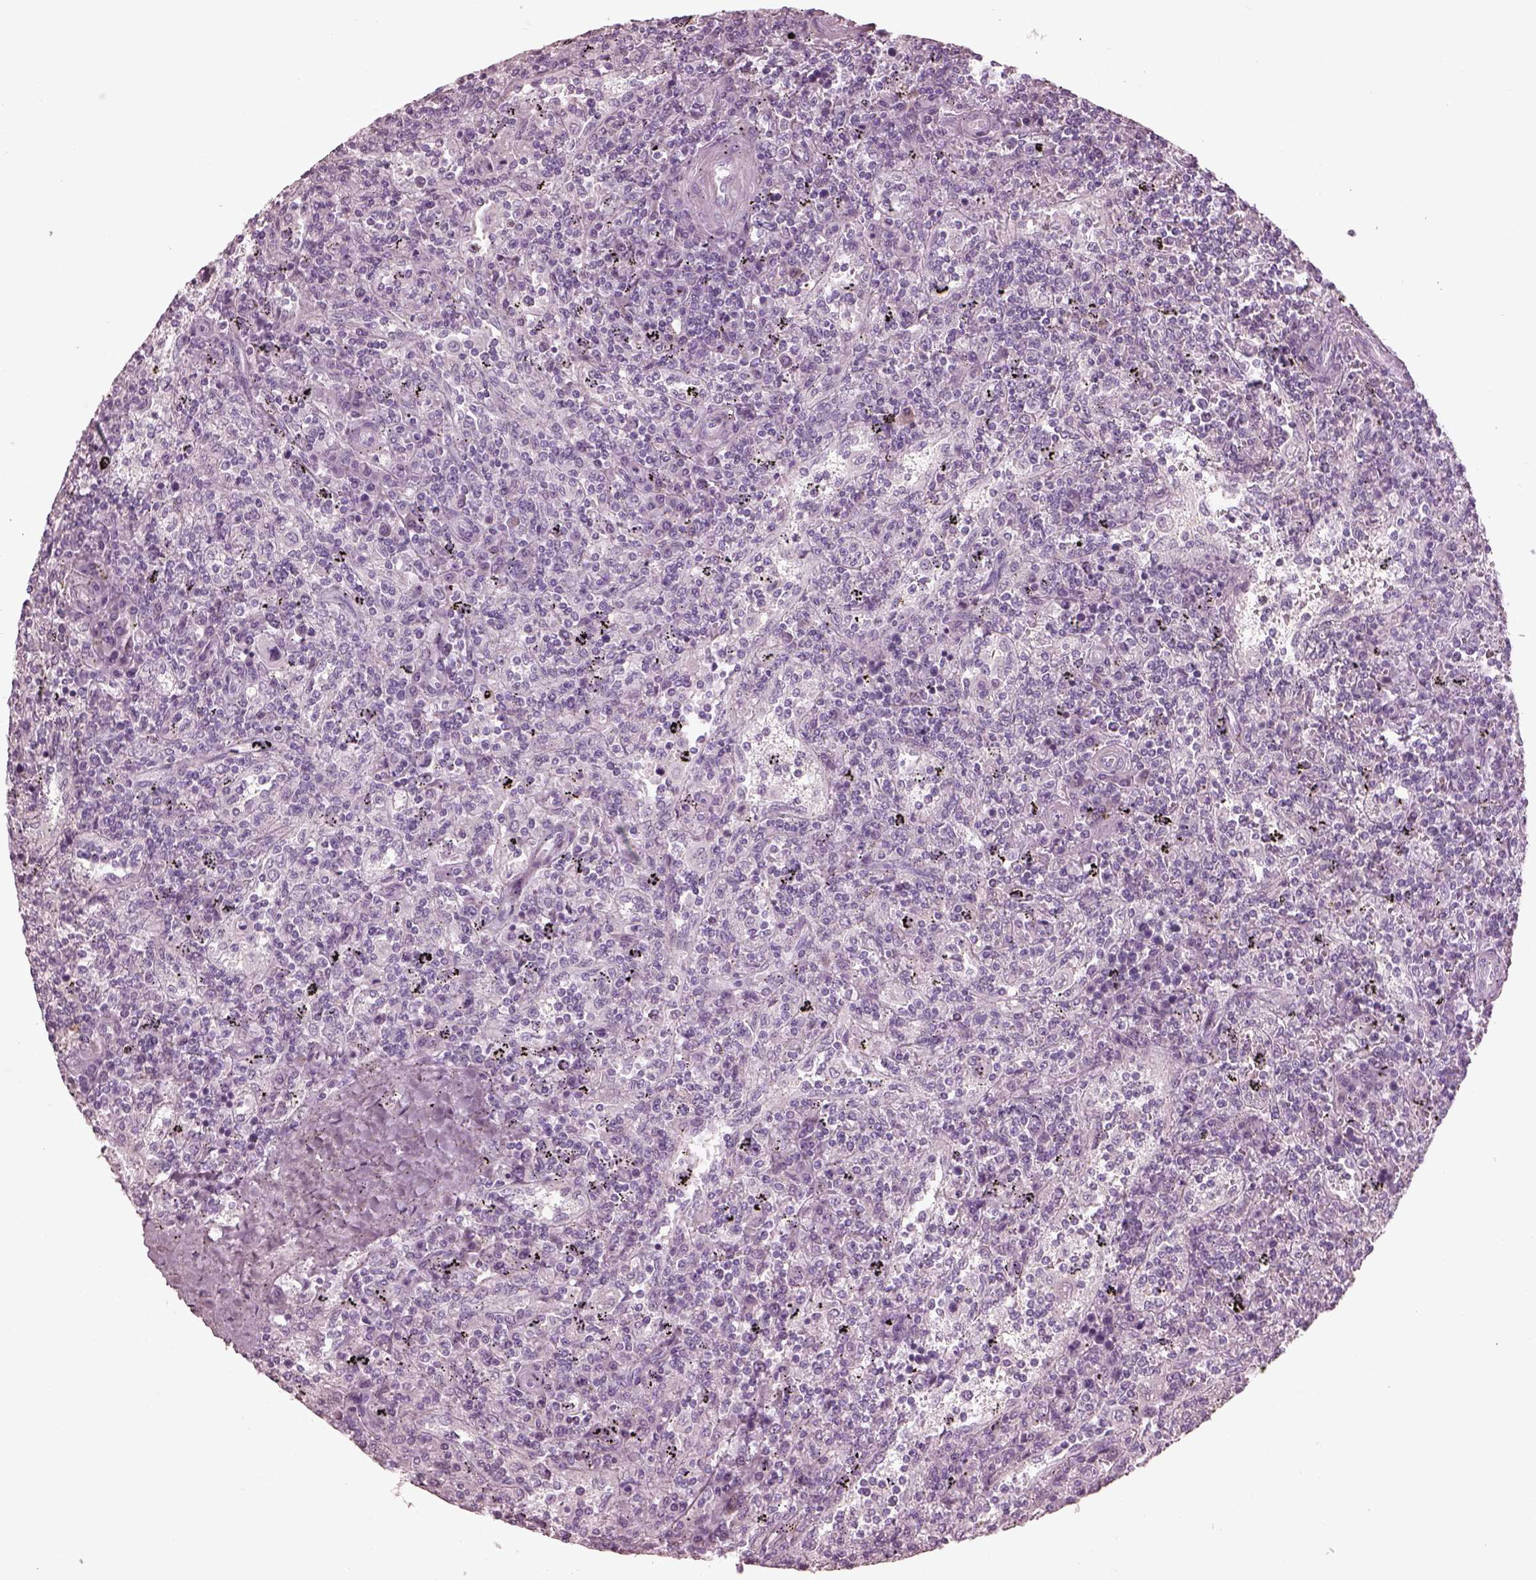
{"staining": {"intensity": "negative", "quantity": "none", "location": "none"}, "tissue": "lymphoma", "cell_type": "Tumor cells", "image_type": "cancer", "snomed": [{"axis": "morphology", "description": "Malignant lymphoma, non-Hodgkin's type, Low grade"}, {"axis": "topography", "description": "Spleen"}], "caption": "Immunohistochemical staining of lymphoma exhibits no significant staining in tumor cells.", "gene": "C2orf81", "patient": {"sex": "male", "age": 62}}